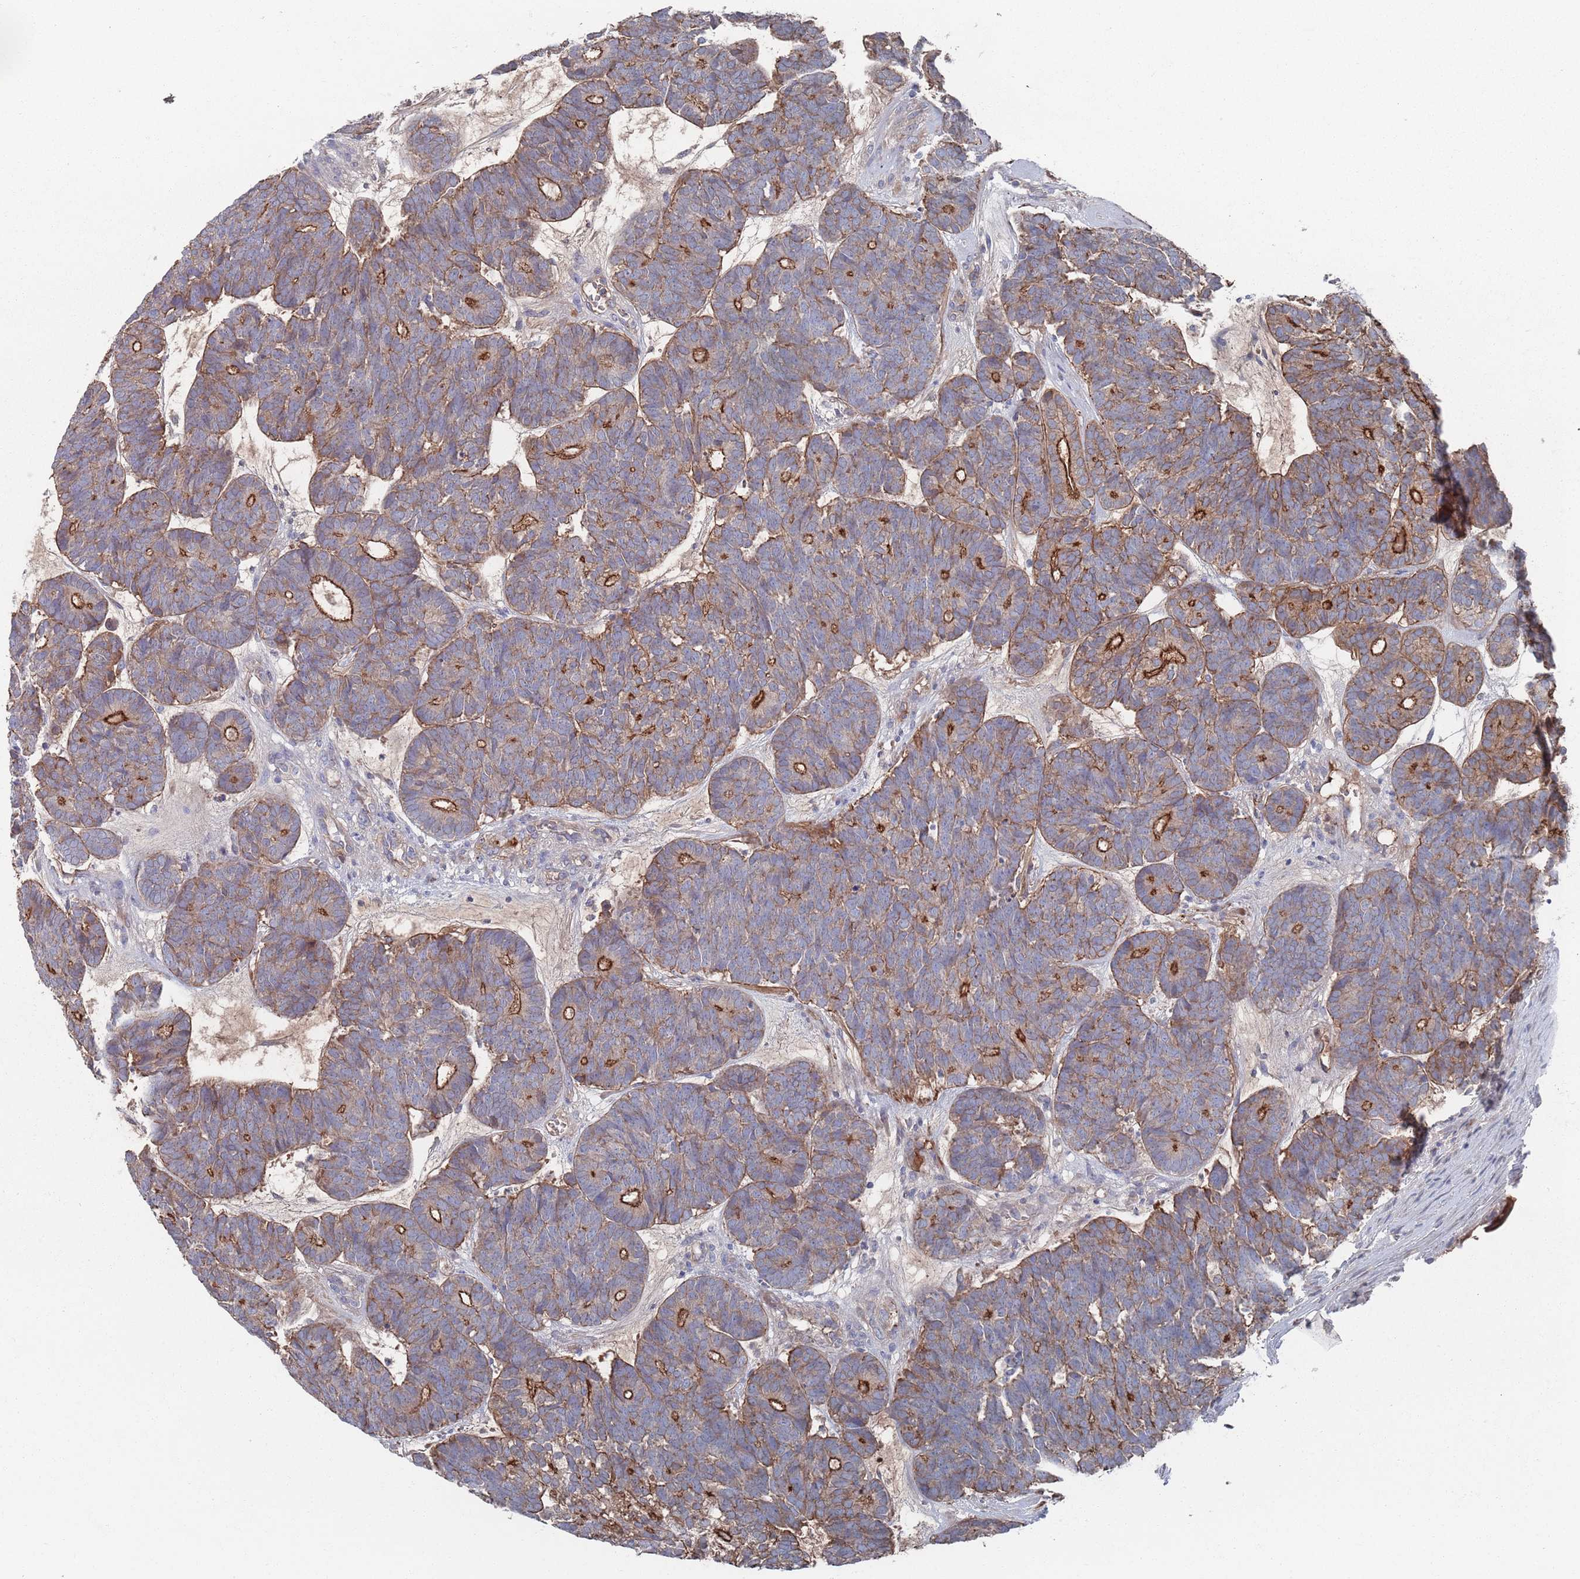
{"staining": {"intensity": "moderate", "quantity": ">75%", "location": "cytoplasmic/membranous"}, "tissue": "head and neck cancer", "cell_type": "Tumor cells", "image_type": "cancer", "snomed": [{"axis": "morphology", "description": "Adenocarcinoma, NOS"}, {"axis": "topography", "description": "Head-Neck"}], "caption": "This image shows immunohistochemistry (IHC) staining of adenocarcinoma (head and neck), with medium moderate cytoplasmic/membranous staining in about >75% of tumor cells.", "gene": "PLEKHA4", "patient": {"sex": "female", "age": 81}}